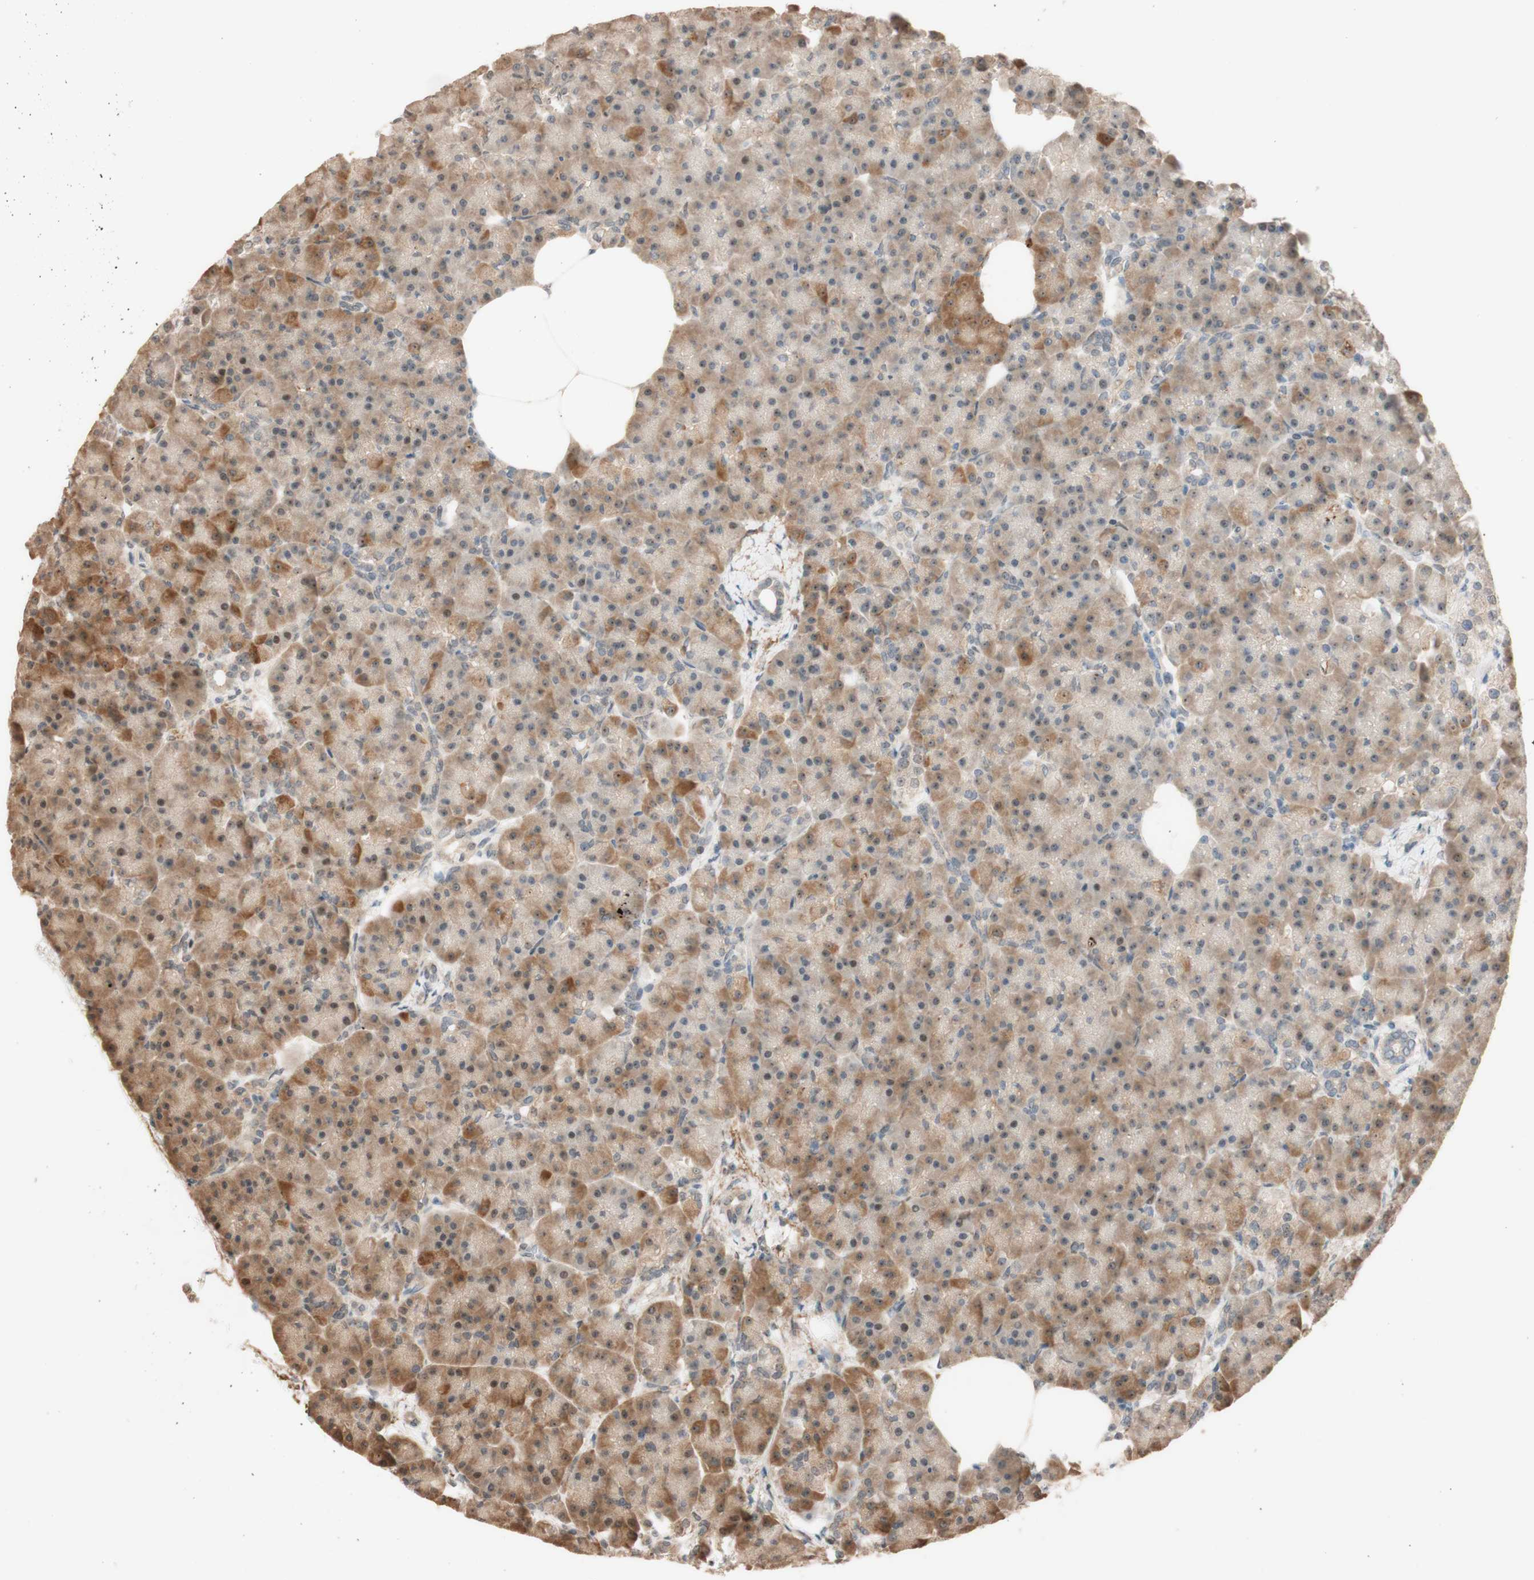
{"staining": {"intensity": "moderate", "quantity": ">75%", "location": "cytoplasmic/membranous"}, "tissue": "pancreas", "cell_type": "Exocrine glandular cells", "image_type": "normal", "snomed": [{"axis": "morphology", "description": "Normal tissue, NOS"}, {"axis": "topography", "description": "Pancreas"}], "caption": "Immunohistochemical staining of unremarkable human pancreas demonstrates medium levels of moderate cytoplasmic/membranous expression in approximately >75% of exocrine glandular cells.", "gene": "CCNC", "patient": {"sex": "female", "age": 70}}